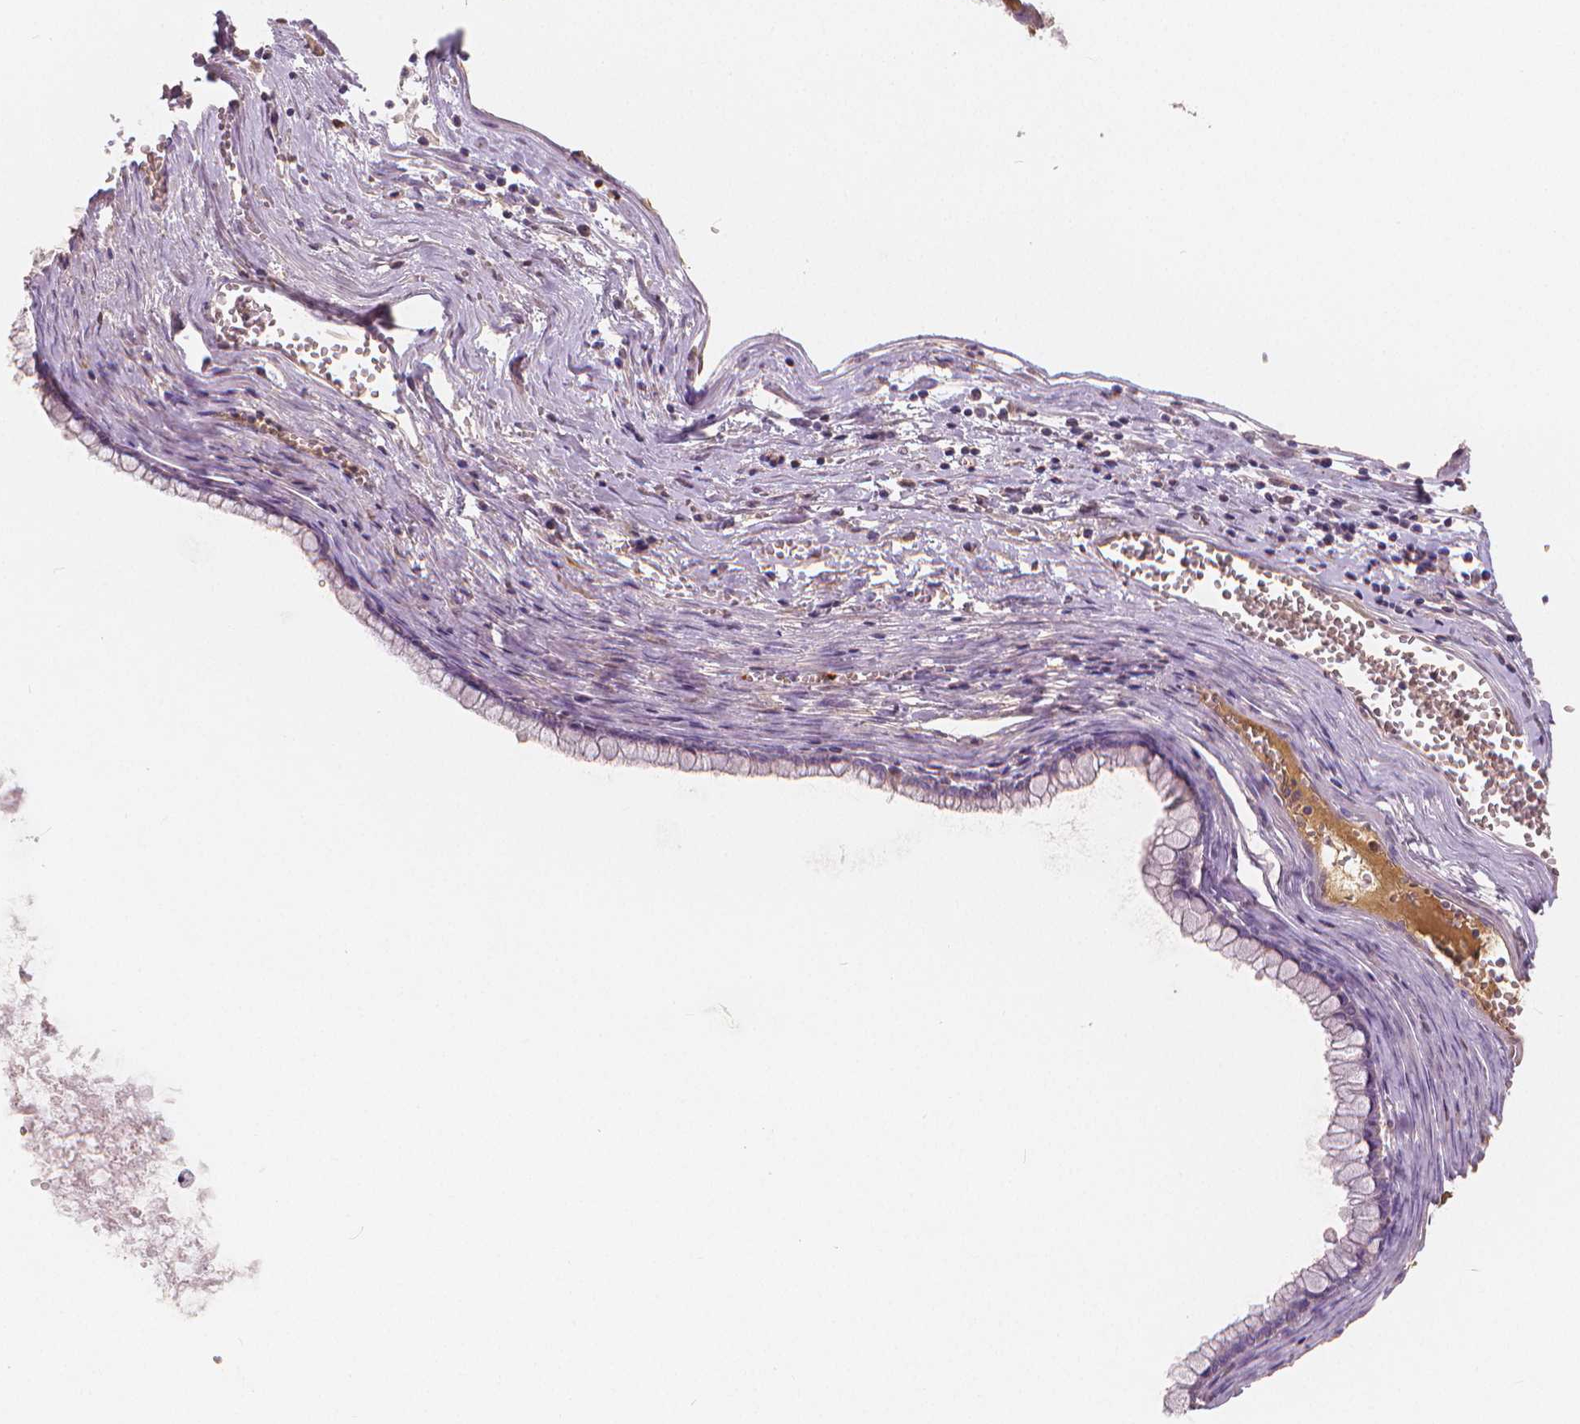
{"staining": {"intensity": "negative", "quantity": "none", "location": "none"}, "tissue": "ovarian cancer", "cell_type": "Tumor cells", "image_type": "cancer", "snomed": [{"axis": "morphology", "description": "Cystadenocarcinoma, mucinous, NOS"}, {"axis": "topography", "description": "Ovary"}], "caption": "Tumor cells are negative for brown protein staining in ovarian cancer (mucinous cystadenocarcinoma).", "gene": "APOA4", "patient": {"sex": "female", "age": 67}}